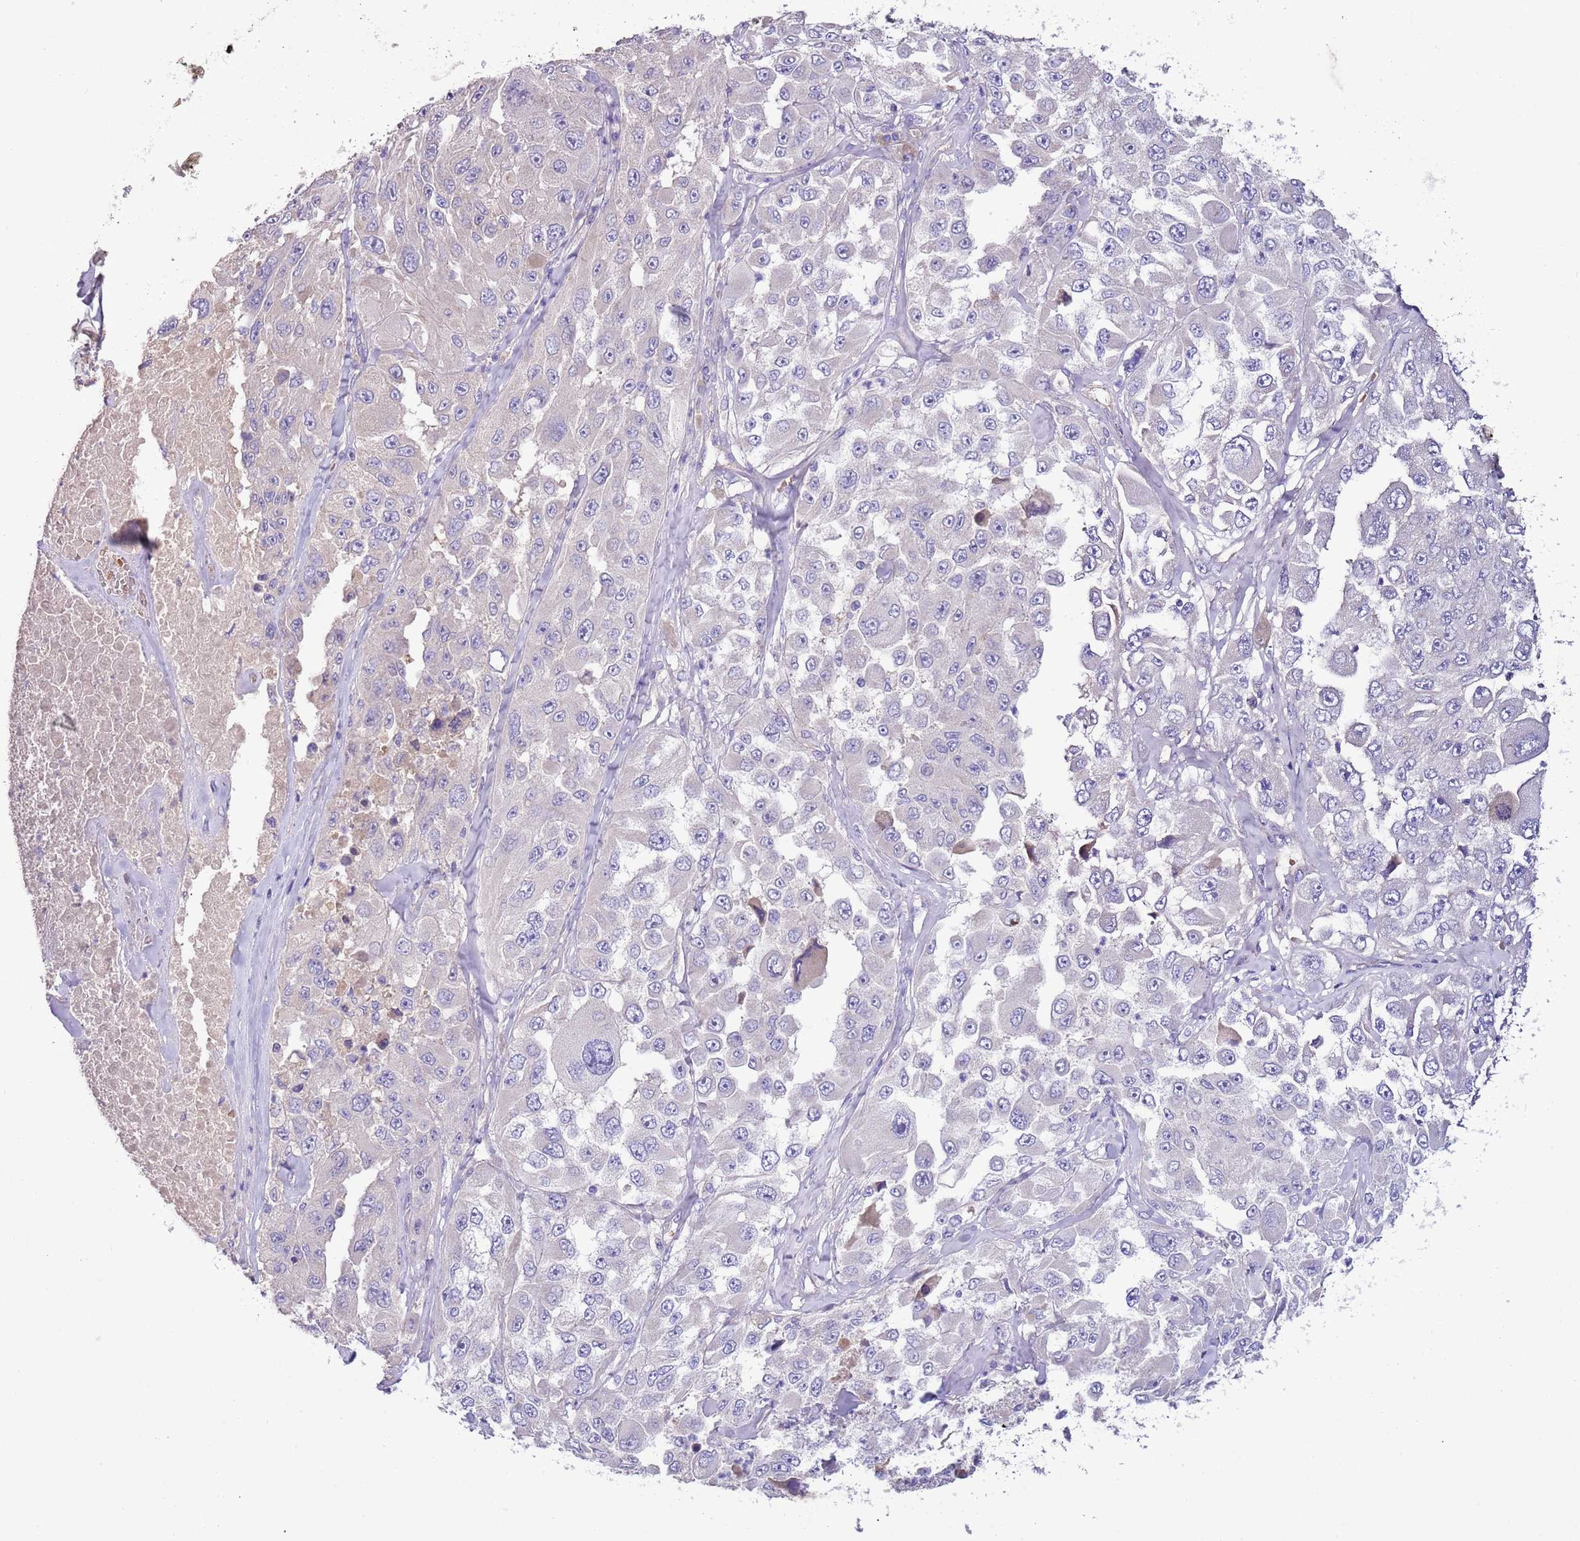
{"staining": {"intensity": "negative", "quantity": "none", "location": "none"}, "tissue": "melanoma", "cell_type": "Tumor cells", "image_type": "cancer", "snomed": [{"axis": "morphology", "description": "Malignant melanoma, Metastatic site"}, {"axis": "topography", "description": "Lymph node"}], "caption": "High power microscopy micrograph of an IHC histopathology image of melanoma, revealing no significant positivity in tumor cells.", "gene": "TRMO", "patient": {"sex": "male", "age": 62}}